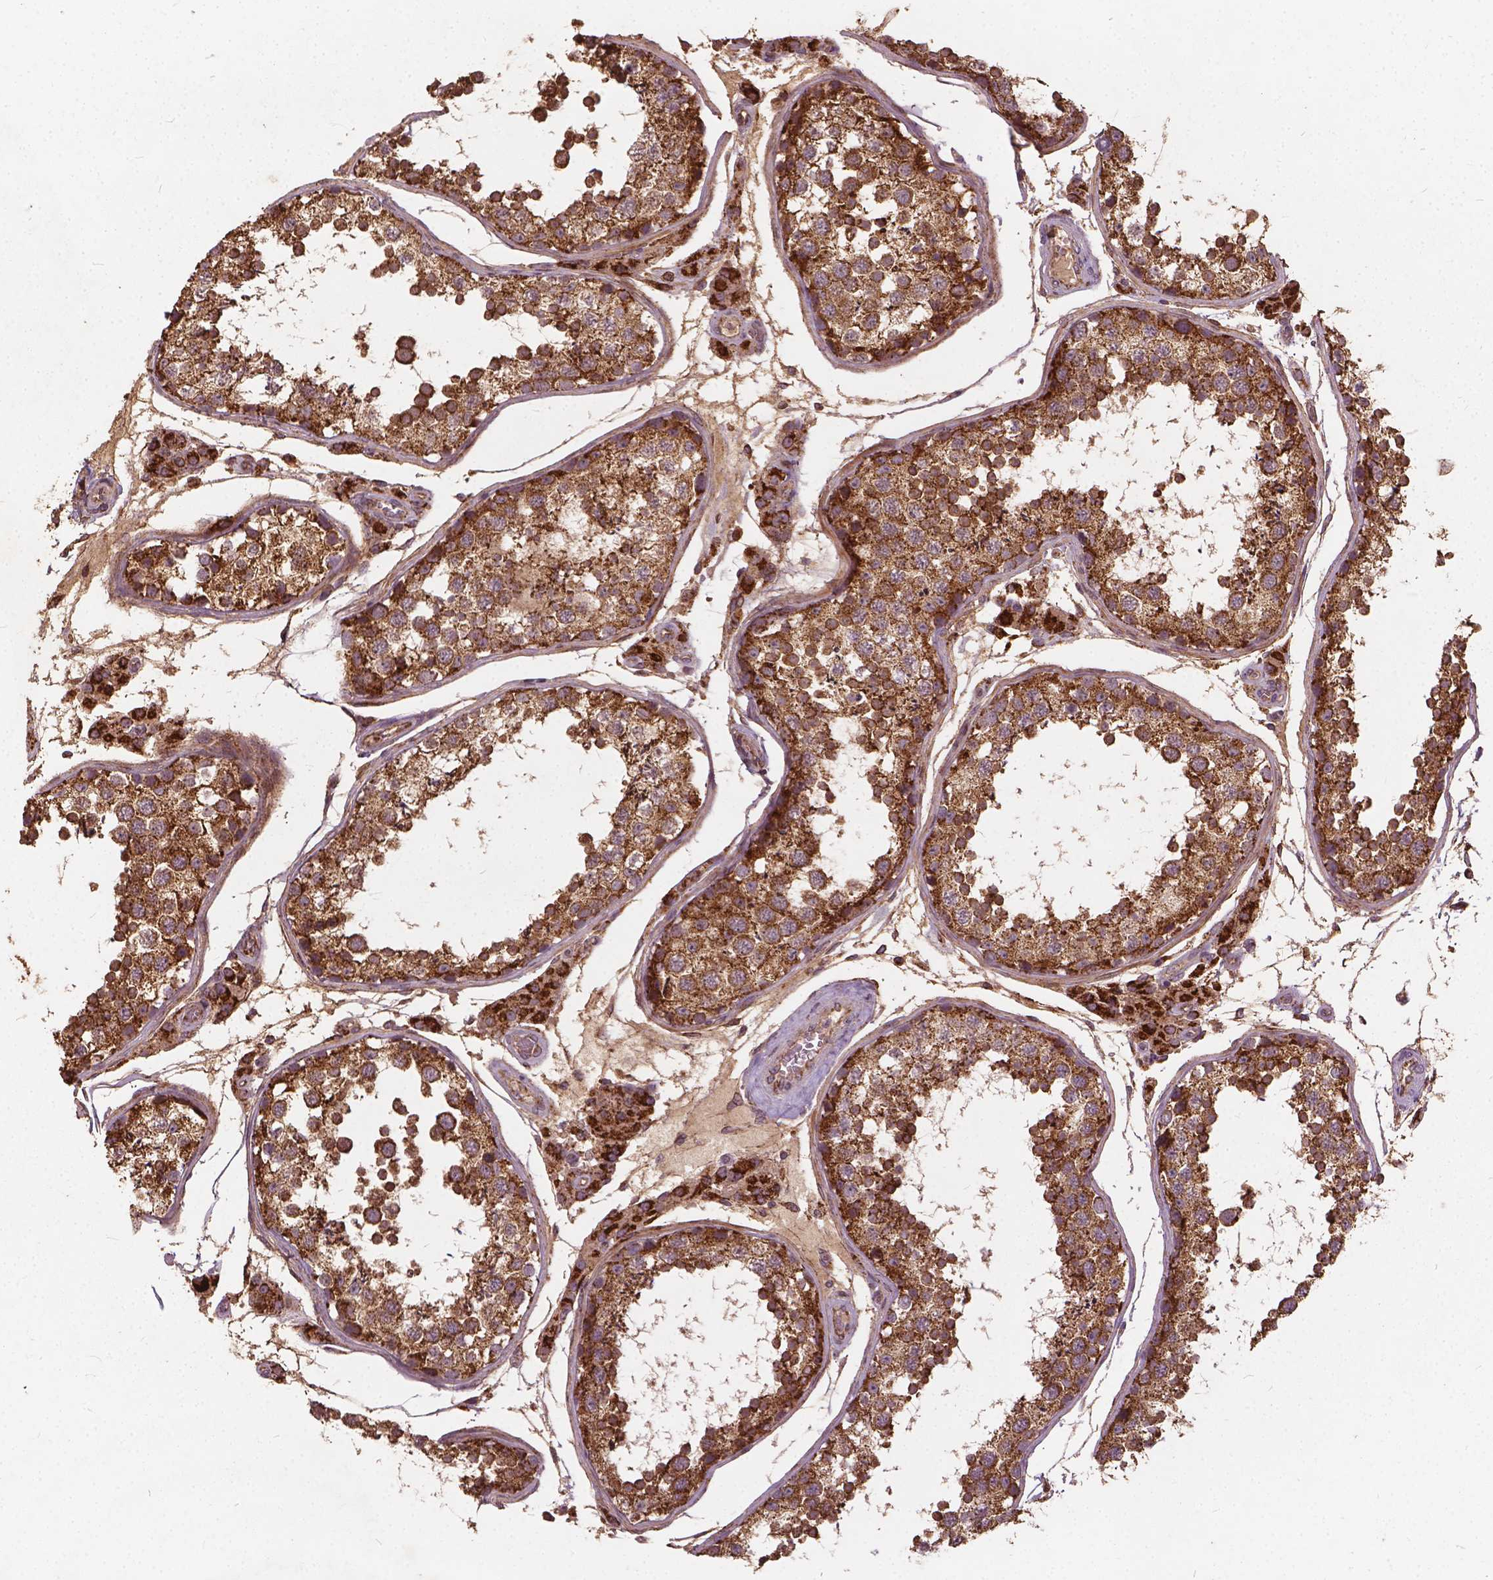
{"staining": {"intensity": "strong", "quantity": ">75%", "location": "cytoplasmic/membranous"}, "tissue": "testis", "cell_type": "Cells in seminiferous ducts", "image_type": "normal", "snomed": [{"axis": "morphology", "description": "Normal tissue, NOS"}, {"axis": "topography", "description": "Testis"}], "caption": "This is a histology image of IHC staining of normal testis, which shows strong positivity in the cytoplasmic/membranous of cells in seminiferous ducts.", "gene": "UBXN2A", "patient": {"sex": "male", "age": 29}}